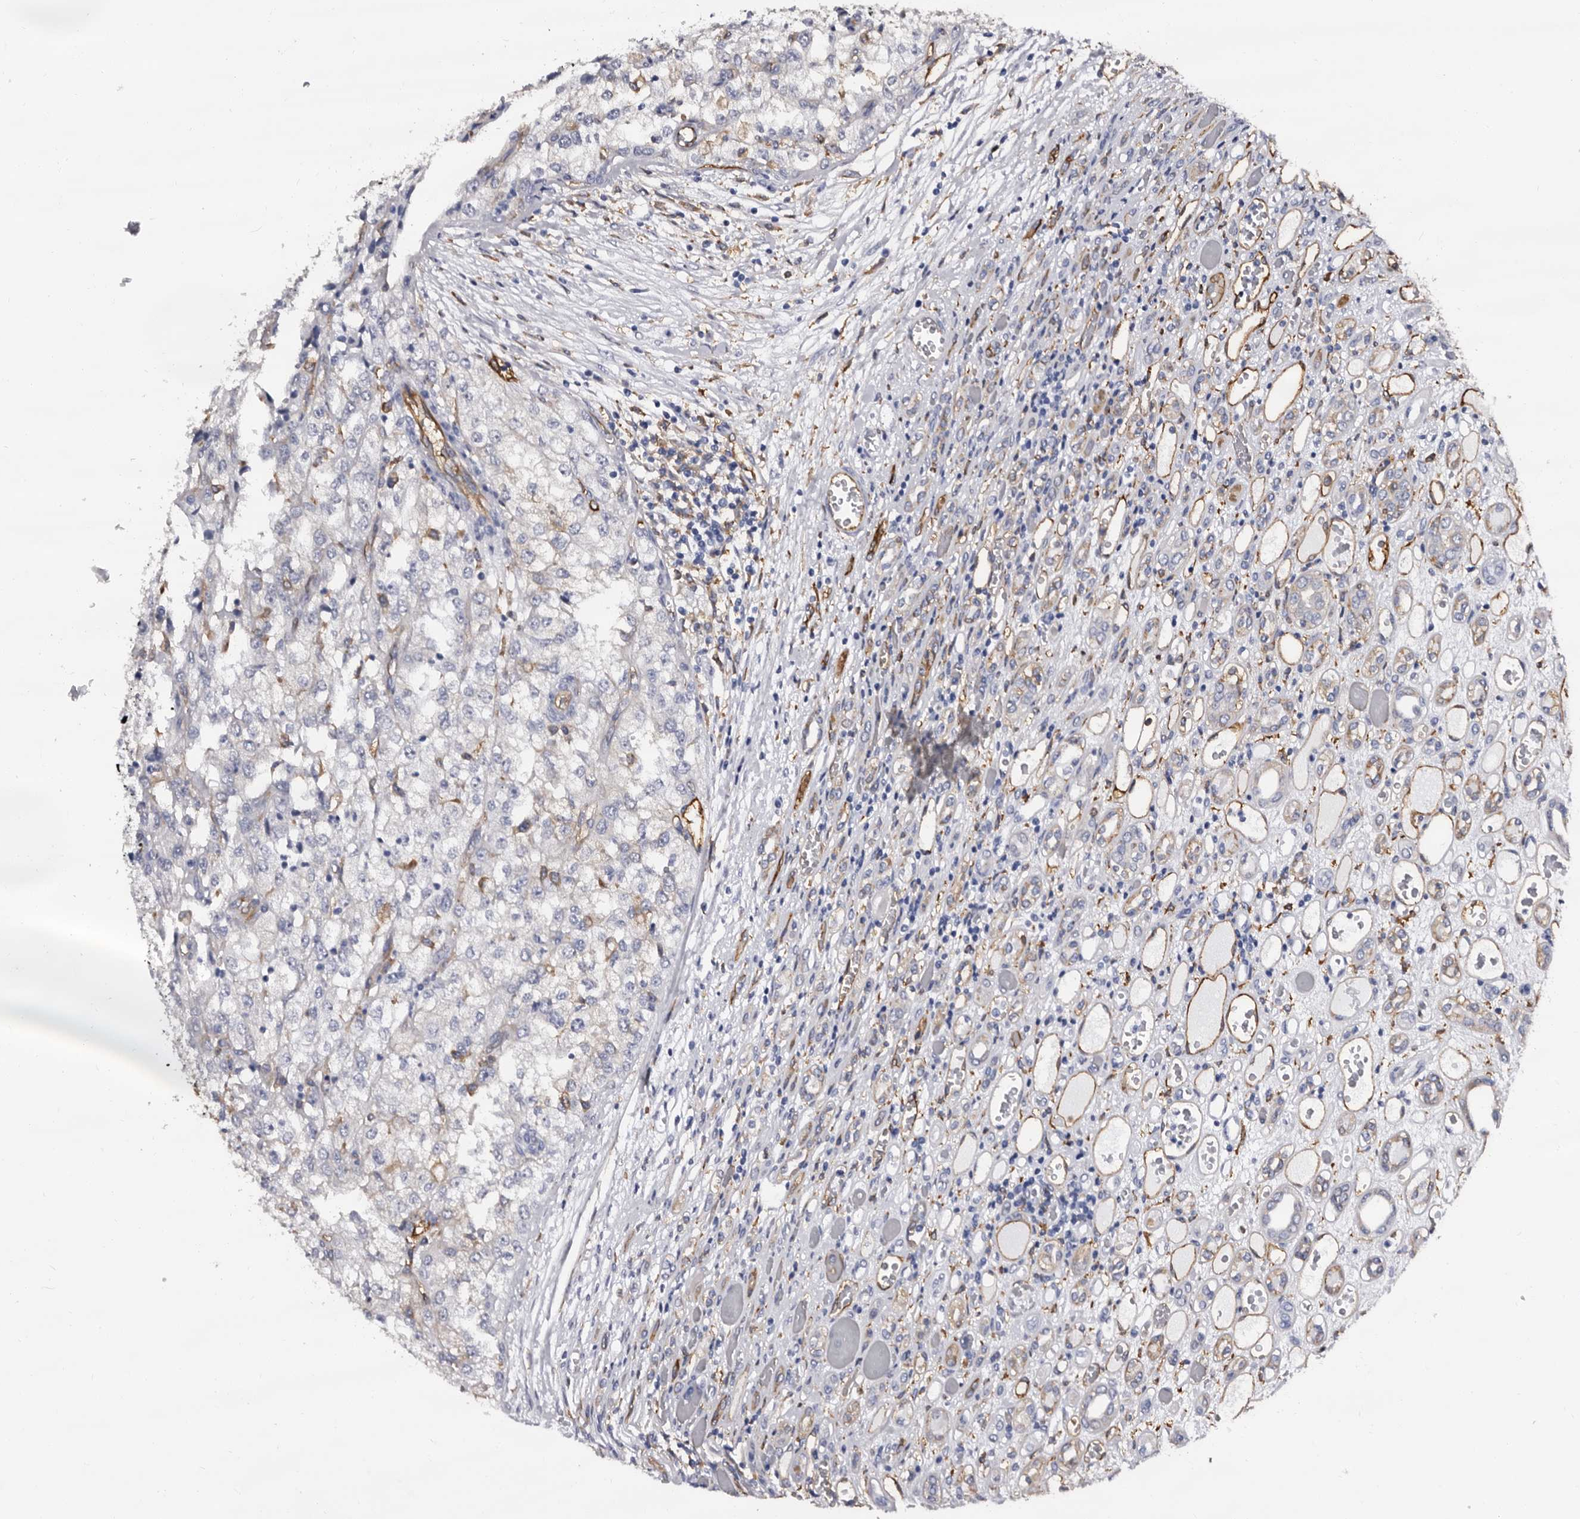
{"staining": {"intensity": "negative", "quantity": "none", "location": "none"}, "tissue": "renal cancer", "cell_type": "Tumor cells", "image_type": "cancer", "snomed": [{"axis": "morphology", "description": "Adenocarcinoma, NOS"}, {"axis": "topography", "description": "Kidney"}], "caption": "Tumor cells are negative for brown protein staining in renal adenocarcinoma.", "gene": "EPB41L3", "patient": {"sex": "female", "age": 54}}